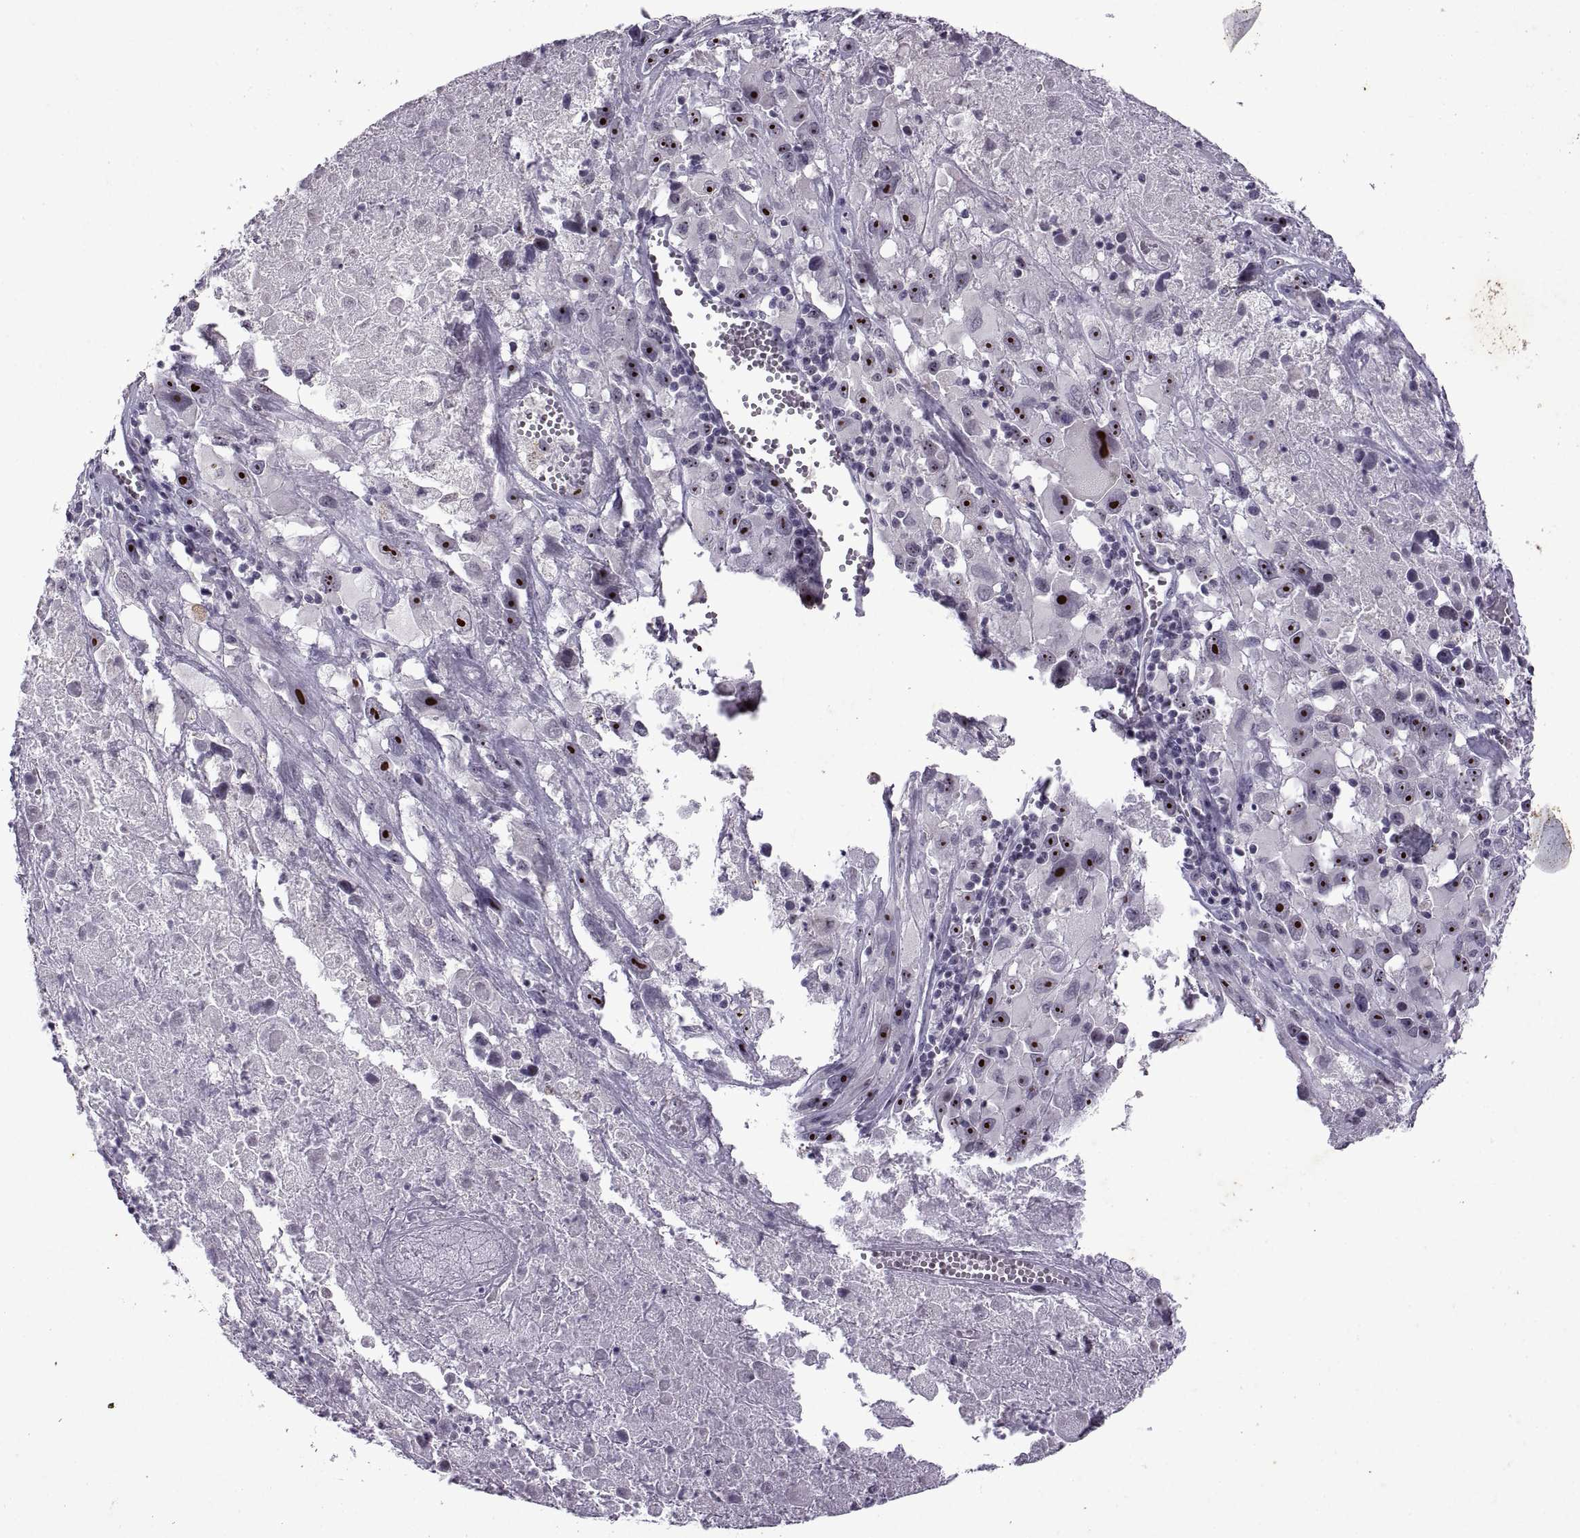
{"staining": {"intensity": "strong", "quantity": ">75%", "location": "nuclear"}, "tissue": "melanoma", "cell_type": "Tumor cells", "image_type": "cancer", "snomed": [{"axis": "morphology", "description": "Malignant melanoma, Metastatic site"}, {"axis": "topography", "description": "Lymph node"}], "caption": "Malignant melanoma (metastatic site) stained with IHC demonstrates strong nuclear positivity in about >75% of tumor cells.", "gene": "SINHCAF", "patient": {"sex": "male", "age": 50}}